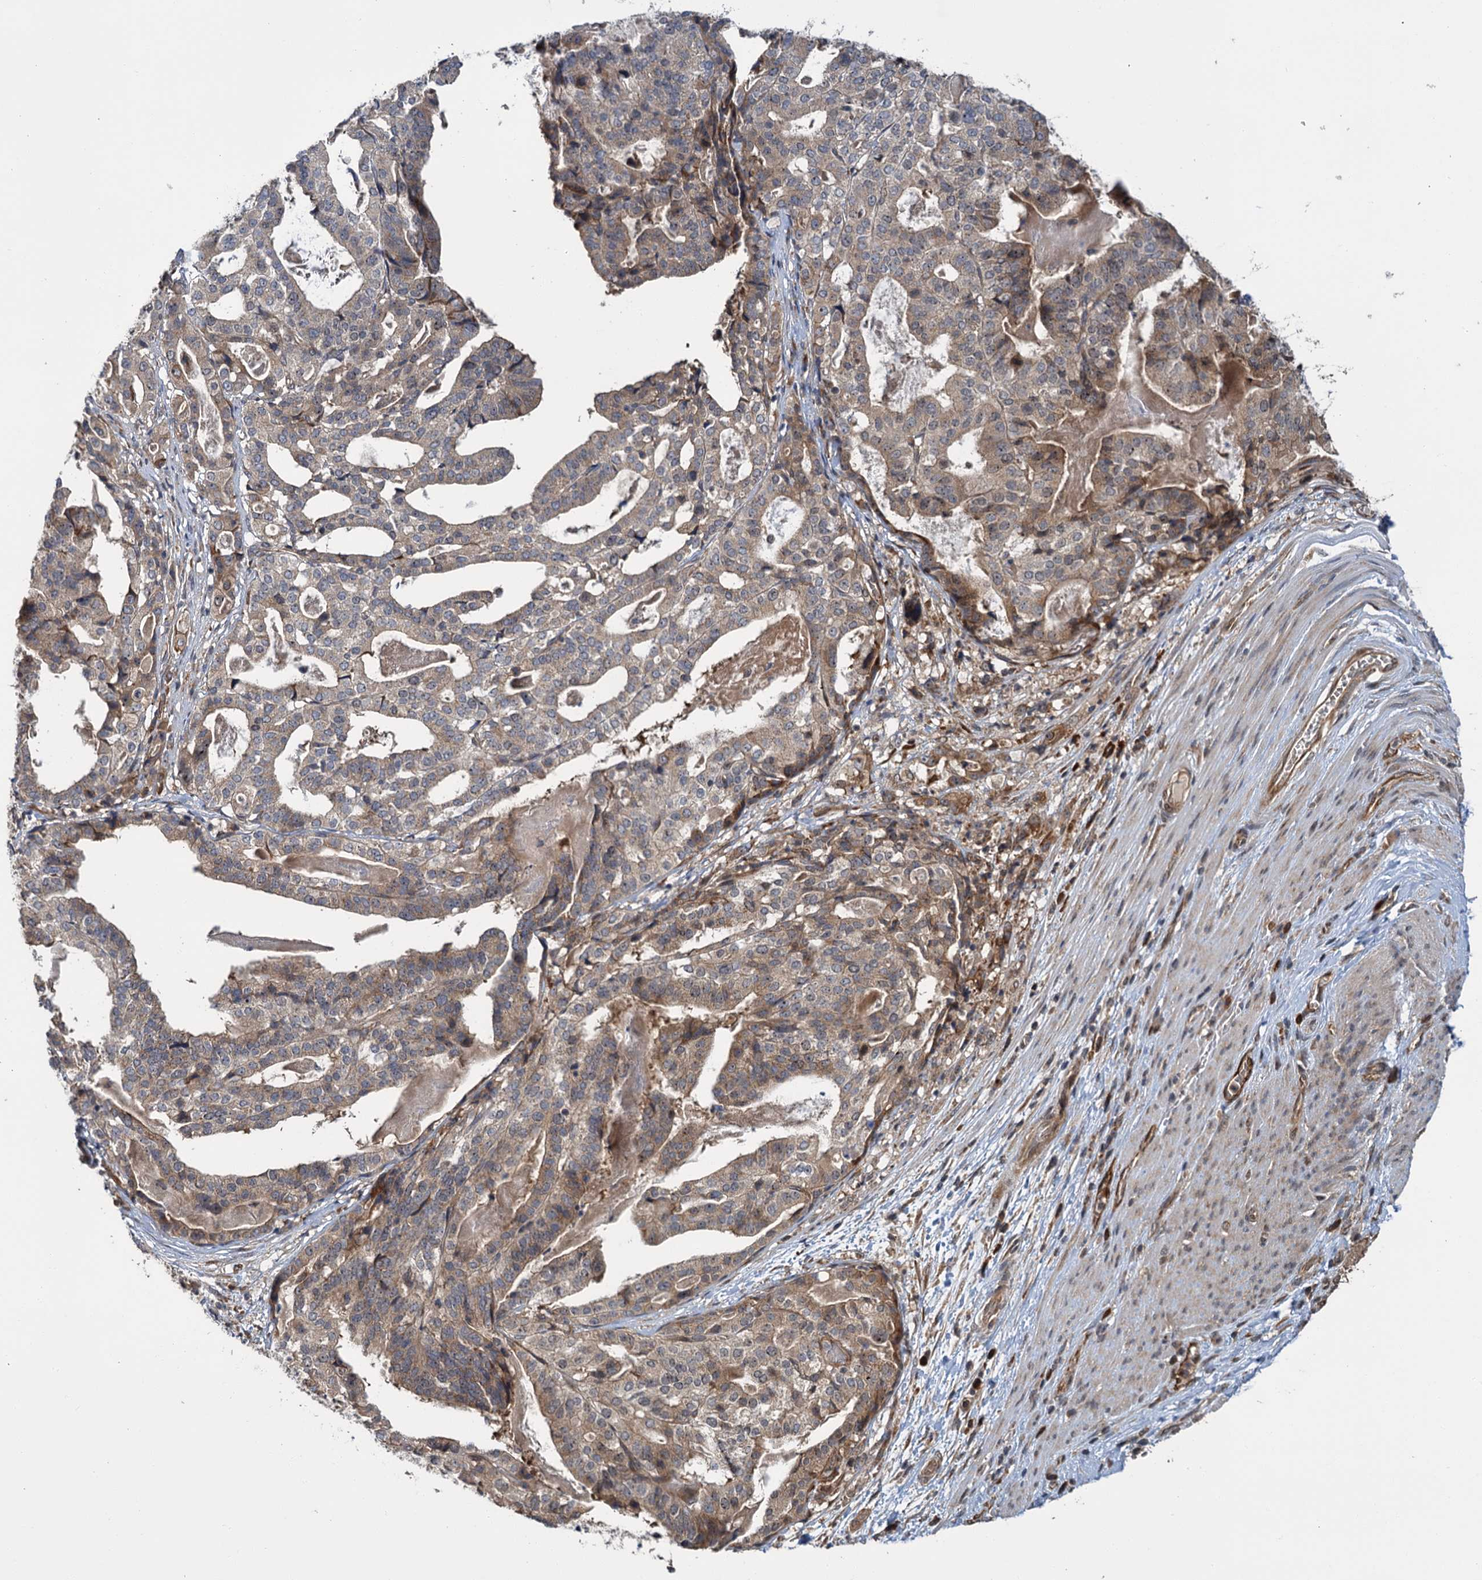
{"staining": {"intensity": "weak", "quantity": "25%-75%", "location": "cytoplasmic/membranous"}, "tissue": "stomach cancer", "cell_type": "Tumor cells", "image_type": "cancer", "snomed": [{"axis": "morphology", "description": "Adenocarcinoma, NOS"}, {"axis": "topography", "description": "Stomach"}], "caption": "Protein expression analysis of stomach cancer (adenocarcinoma) shows weak cytoplasmic/membranous expression in approximately 25%-75% of tumor cells.", "gene": "KANSL2", "patient": {"sex": "male", "age": 48}}